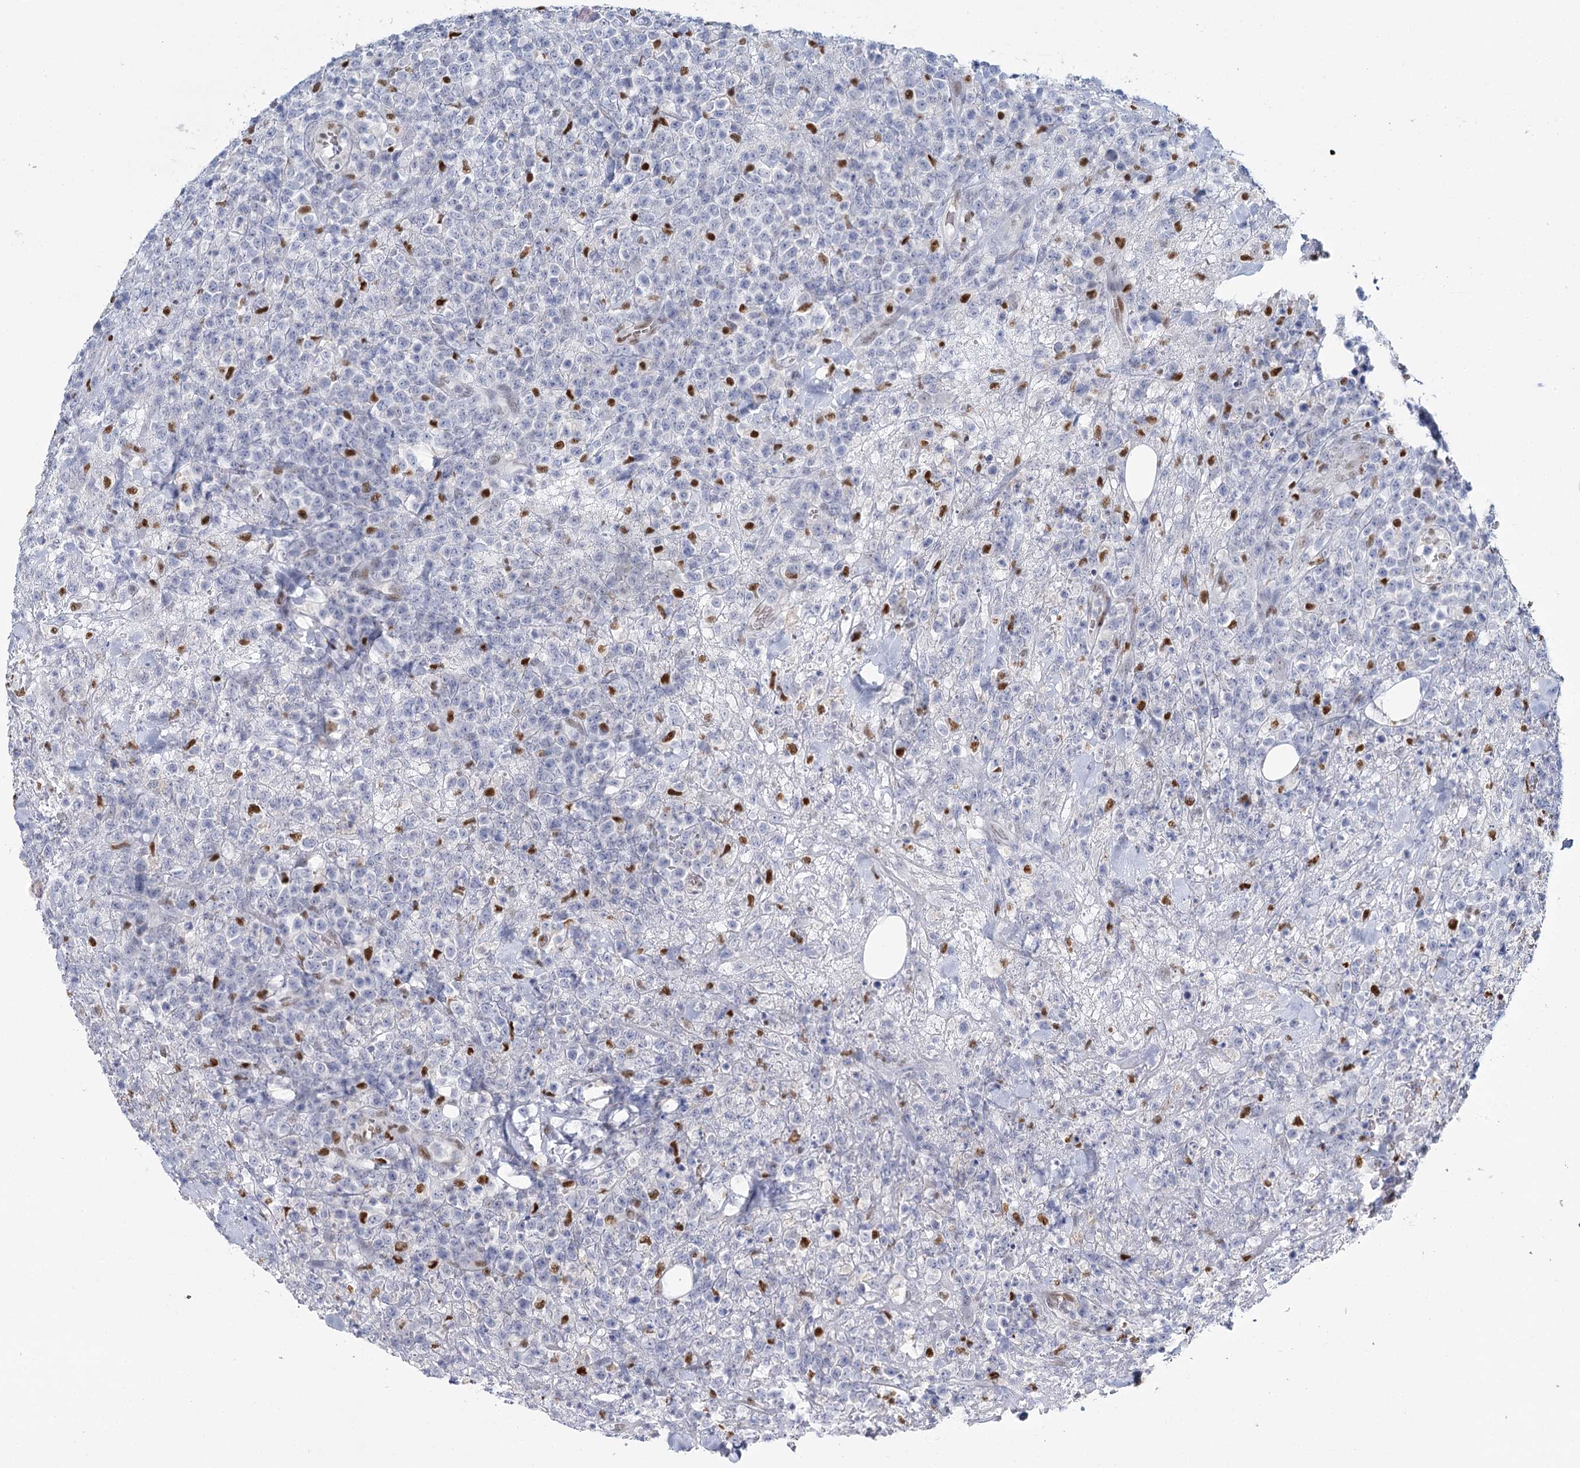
{"staining": {"intensity": "negative", "quantity": "none", "location": "none"}, "tissue": "lymphoma", "cell_type": "Tumor cells", "image_type": "cancer", "snomed": [{"axis": "morphology", "description": "Malignant lymphoma, non-Hodgkin's type, High grade"}, {"axis": "topography", "description": "Colon"}], "caption": "An IHC micrograph of malignant lymphoma, non-Hodgkin's type (high-grade) is shown. There is no staining in tumor cells of malignant lymphoma, non-Hodgkin's type (high-grade). (Stains: DAB (3,3'-diaminobenzidine) immunohistochemistry (IHC) with hematoxylin counter stain, Microscopy: brightfield microscopy at high magnification).", "gene": "IGSF3", "patient": {"sex": "female", "age": 53}}